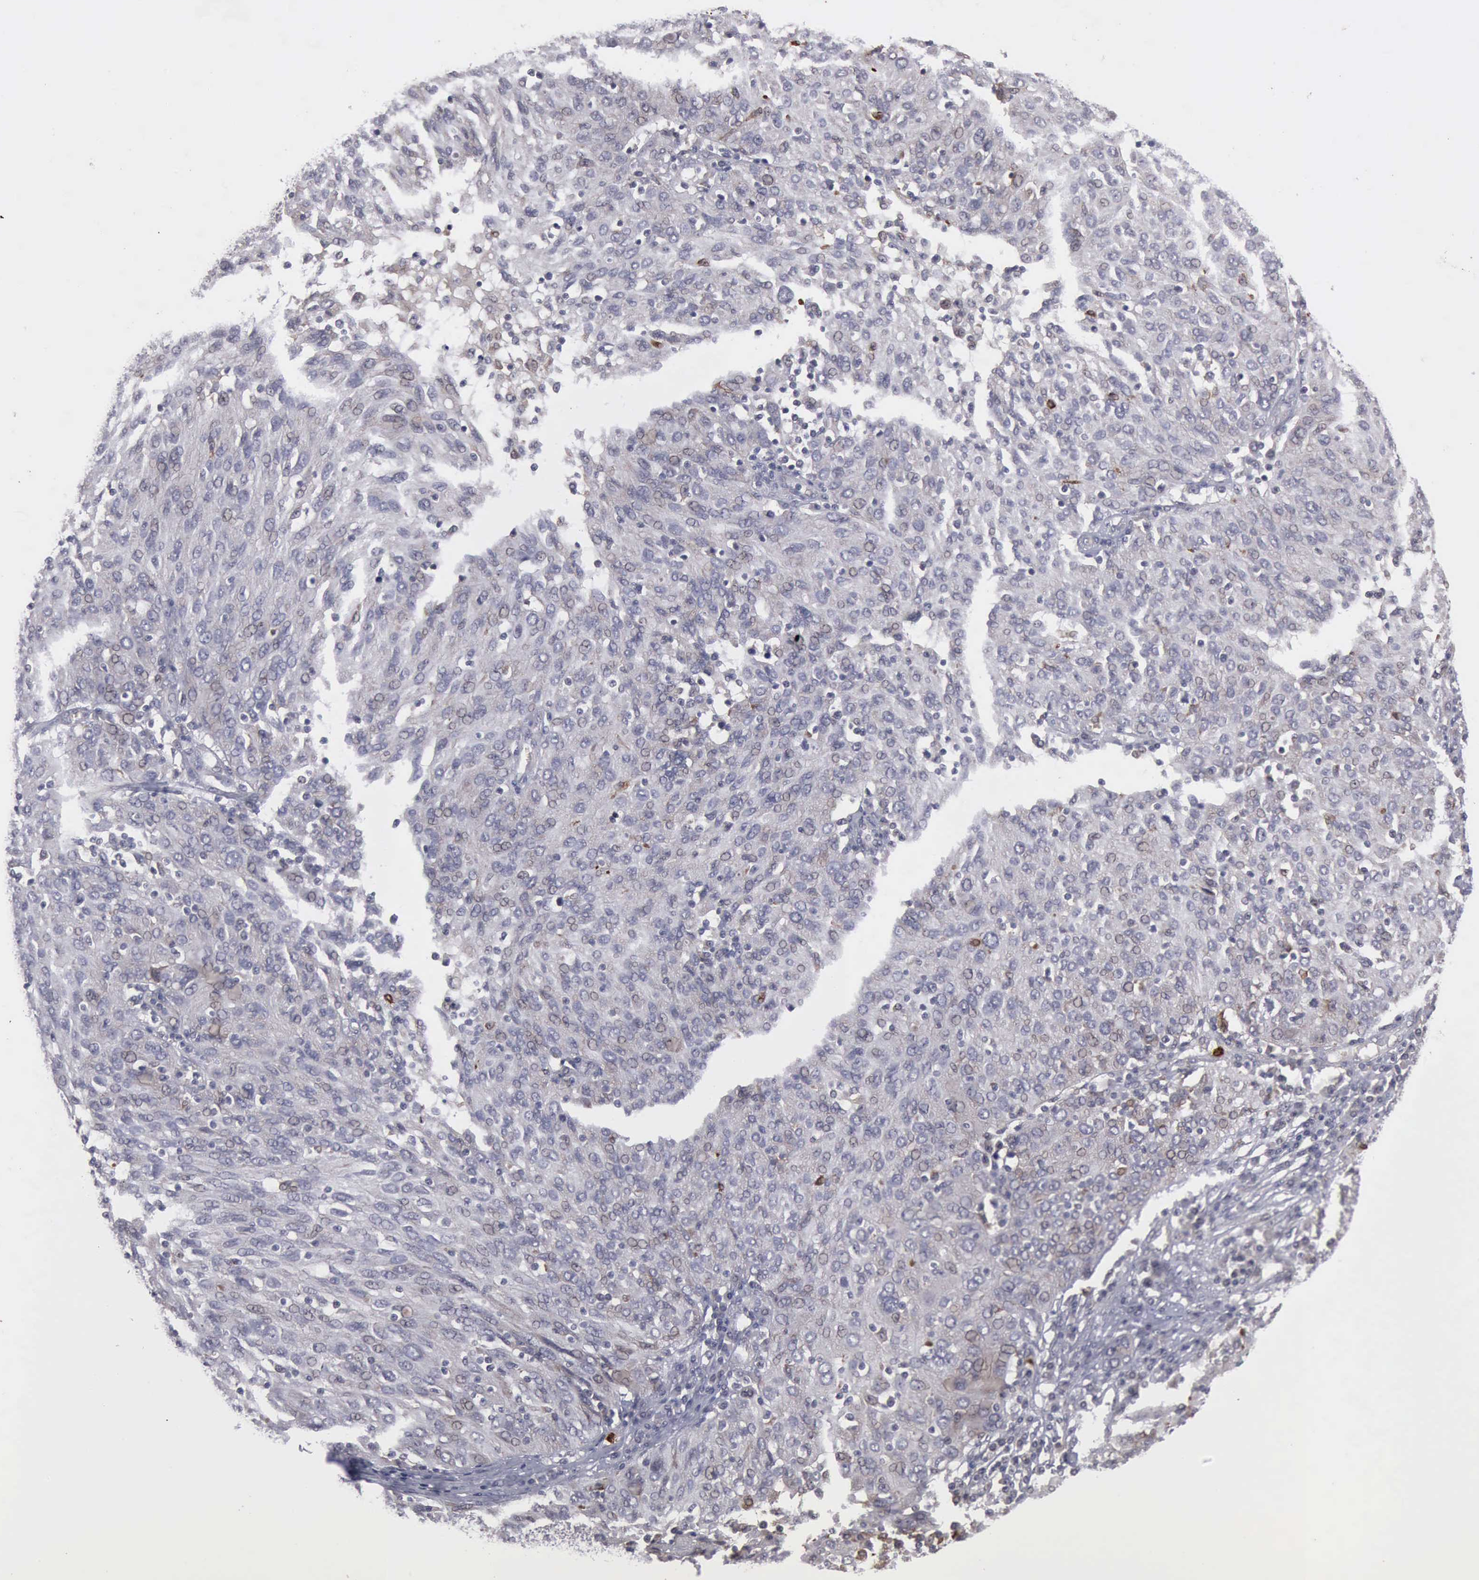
{"staining": {"intensity": "negative", "quantity": "none", "location": "none"}, "tissue": "ovarian cancer", "cell_type": "Tumor cells", "image_type": "cancer", "snomed": [{"axis": "morphology", "description": "Carcinoma, endometroid"}, {"axis": "topography", "description": "Ovary"}], "caption": "This is an IHC histopathology image of endometroid carcinoma (ovarian). There is no positivity in tumor cells.", "gene": "MMP9", "patient": {"sex": "female", "age": 50}}